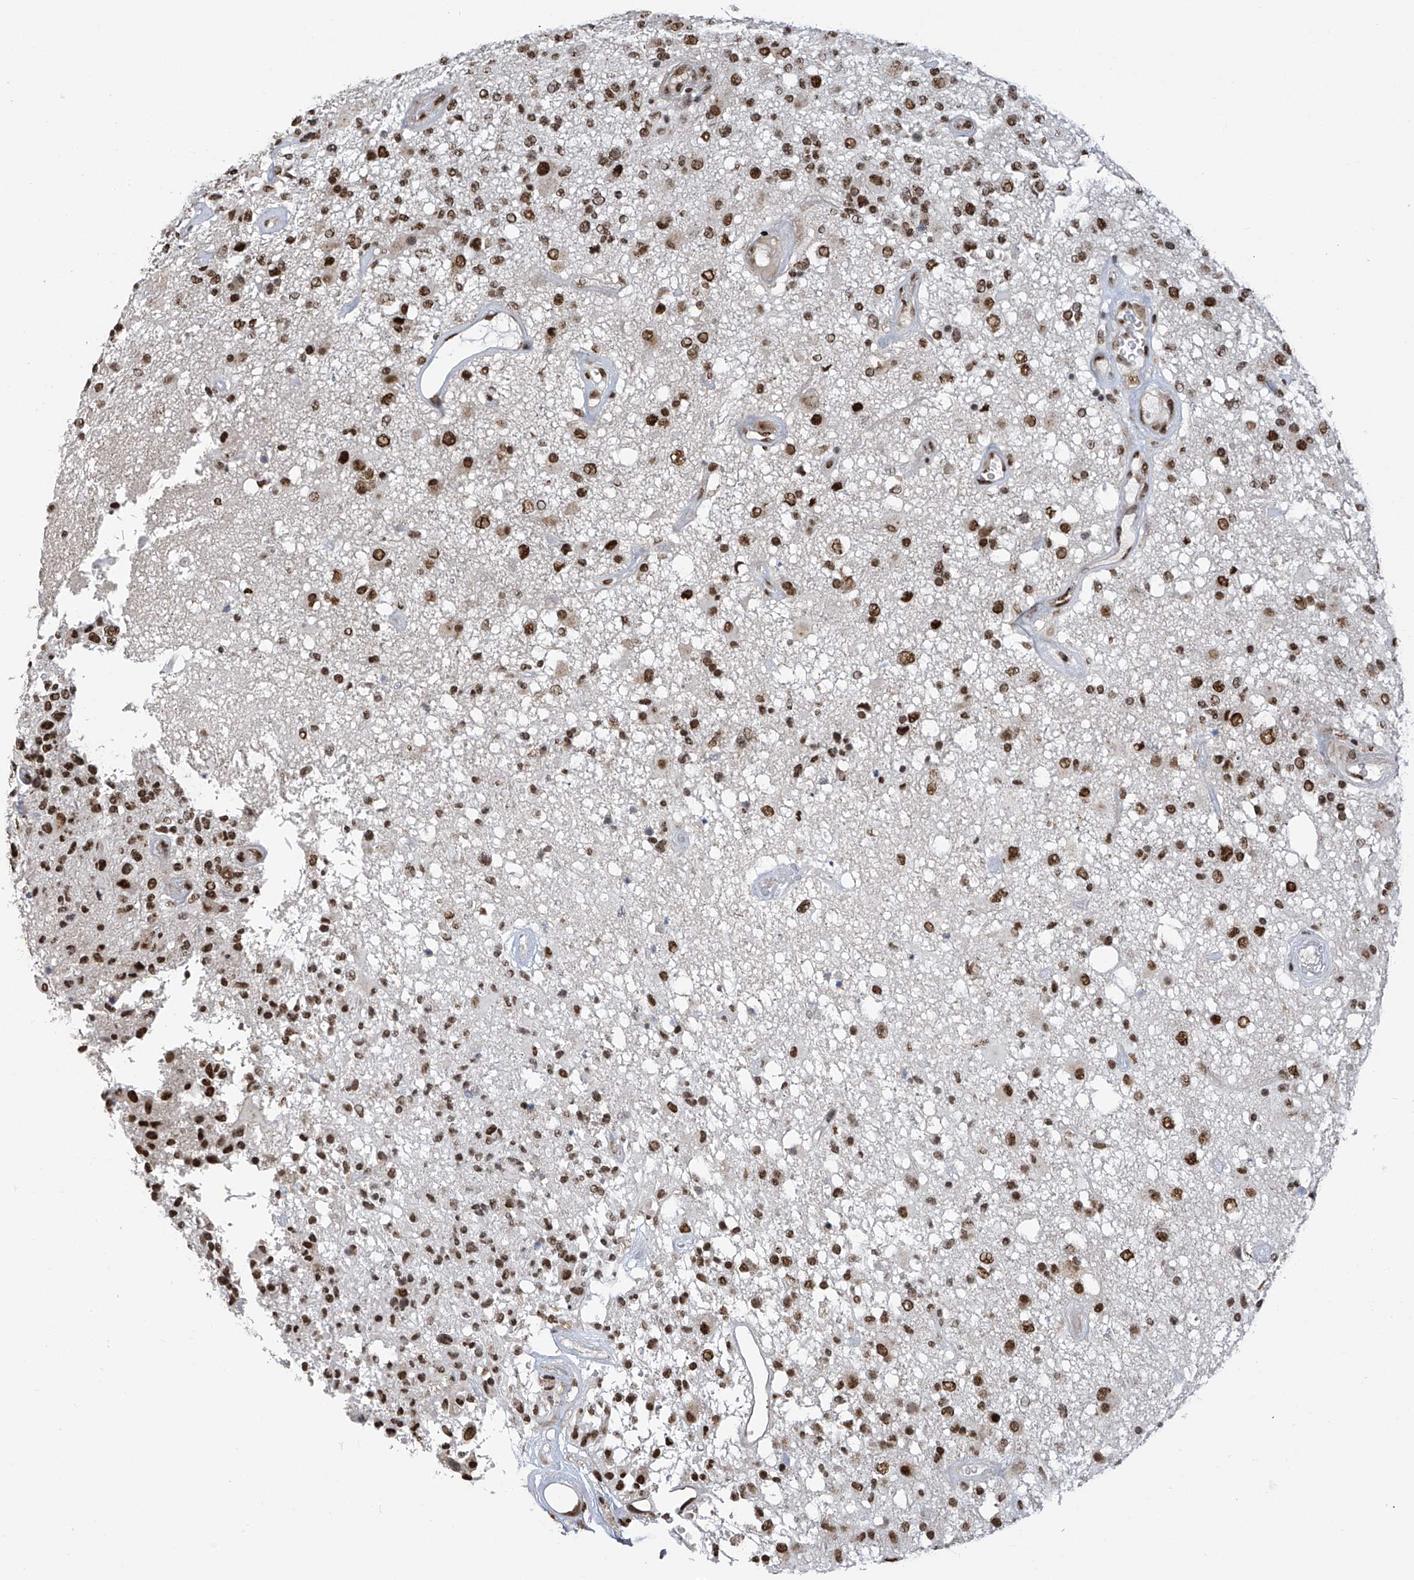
{"staining": {"intensity": "strong", "quantity": ">75%", "location": "nuclear"}, "tissue": "glioma", "cell_type": "Tumor cells", "image_type": "cancer", "snomed": [{"axis": "morphology", "description": "Glioma, malignant, High grade"}, {"axis": "morphology", "description": "Glioblastoma, NOS"}, {"axis": "topography", "description": "Brain"}], "caption": "Protein expression analysis of human glioblastoma reveals strong nuclear staining in about >75% of tumor cells.", "gene": "APLF", "patient": {"sex": "male", "age": 60}}